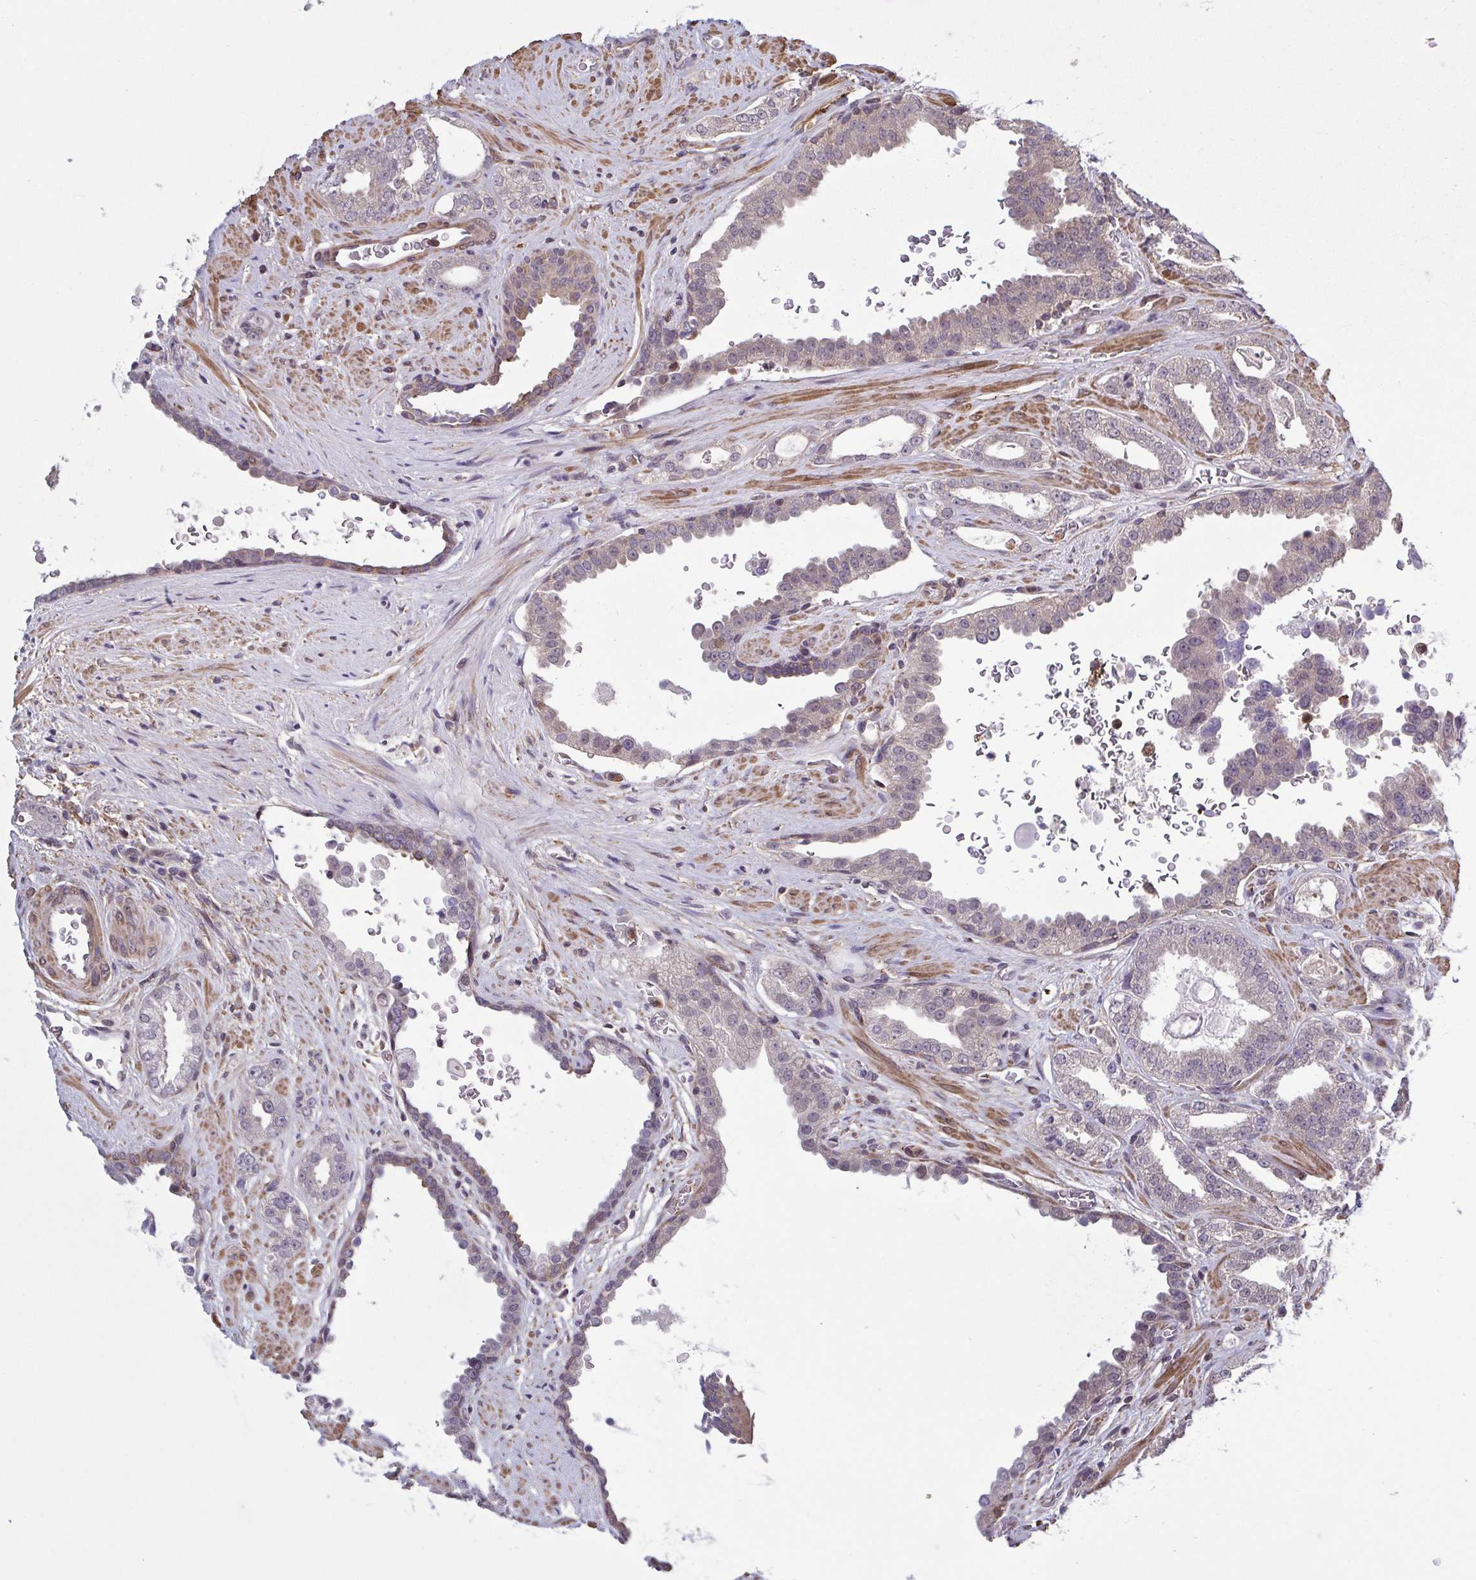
{"staining": {"intensity": "negative", "quantity": "none", "location": "none"}, "tissue": "prostate cancer", "cell_type": "Tumor cells", "image_type": "cancer", "snomed": [{"axis": "morphology", "description": "Adenocarcinoma, Low grade"}, {"axis": "topography", "description": "Prostate"}], "caption": "The image displays no staining of tumor cells in prostate cancer (adenocarcinoma (low-grade)).", "gene": "ZNF200", "patient": {"sex": "male", "age": 67}}